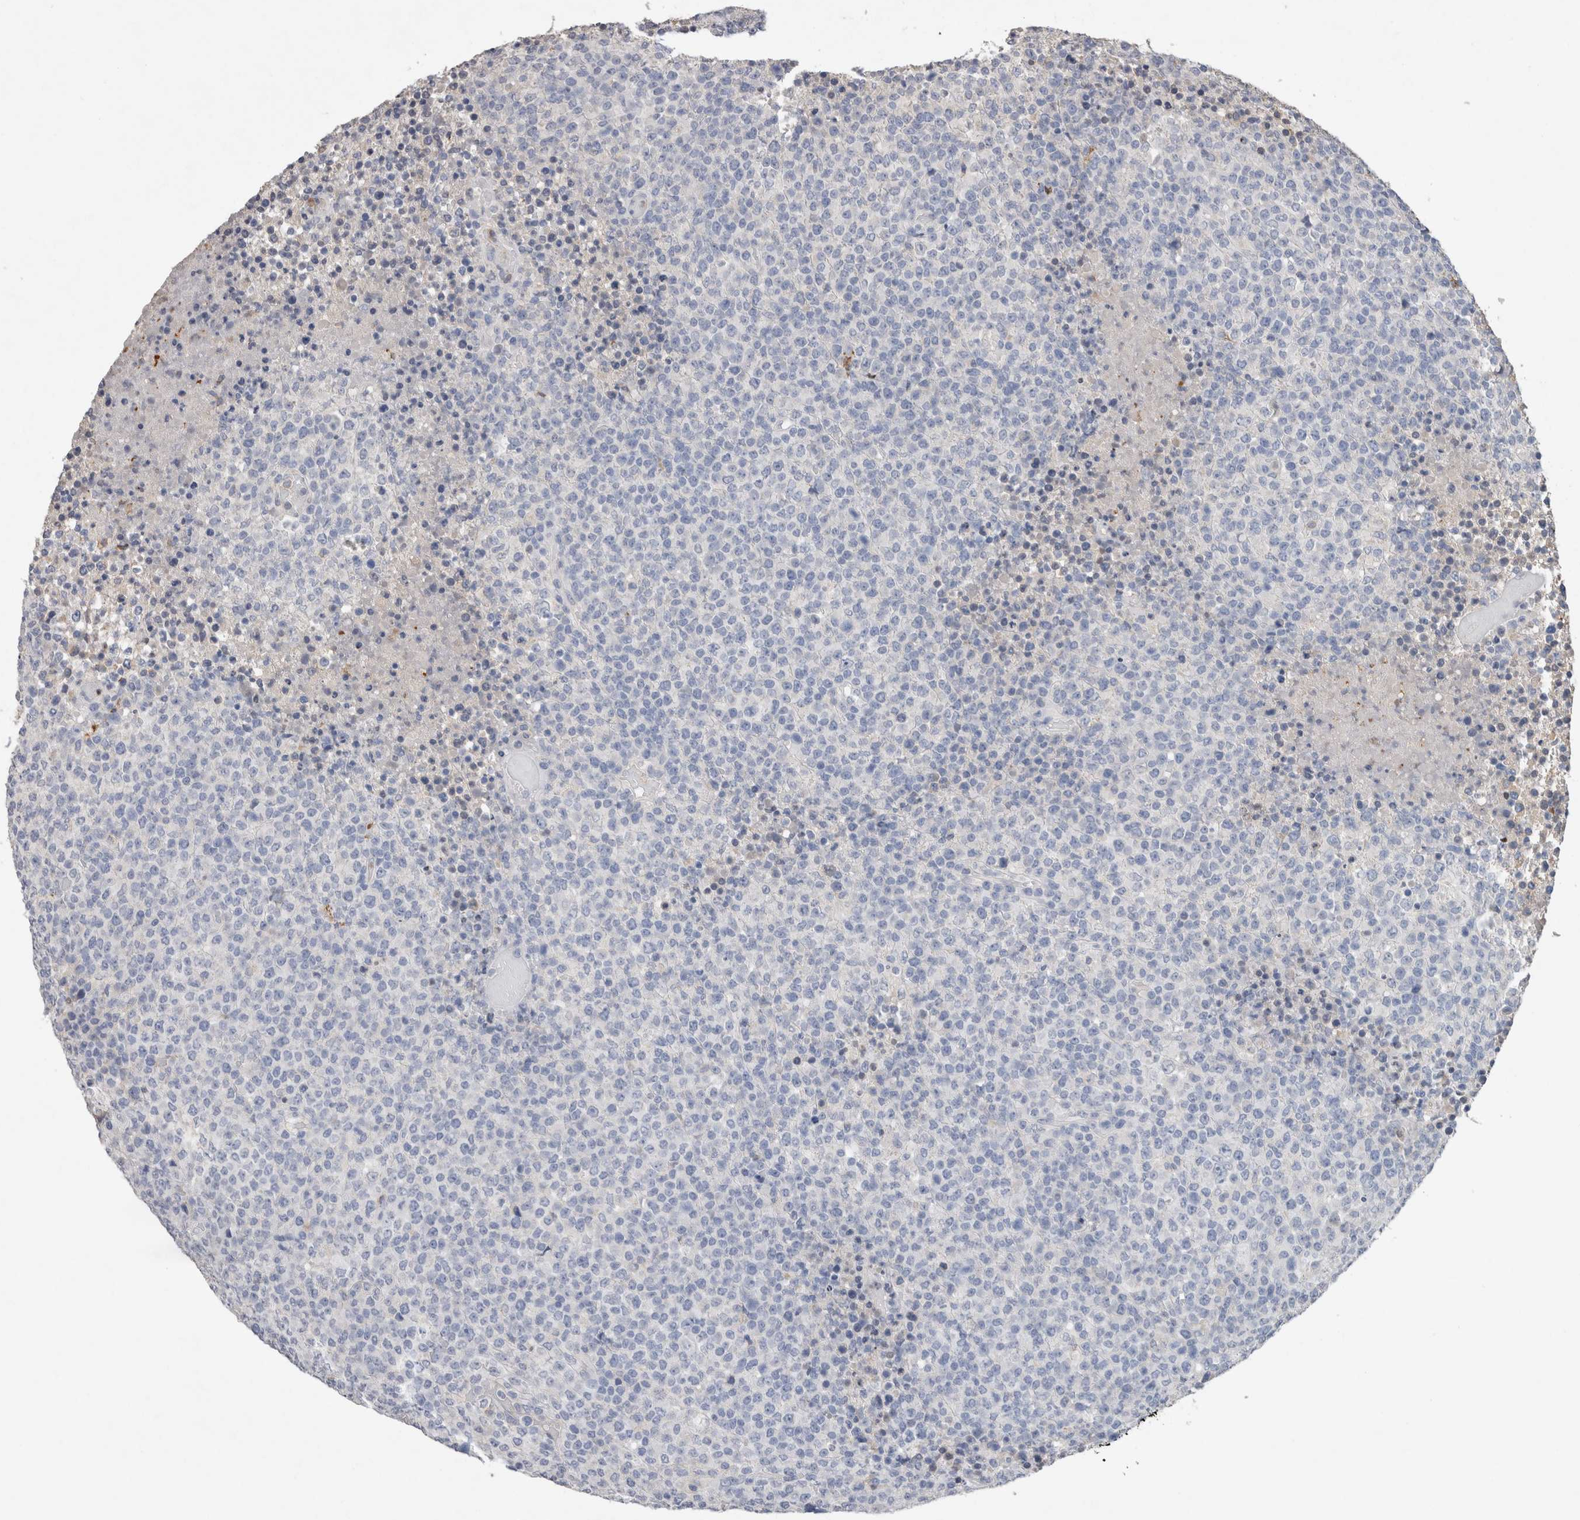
{"staining": {"intensity": "negative", "quantity": "none", "location": "none"}, "tissue": "lymphoma", "cell_type": "Tumor cells", "image_type": "cancer", "snomed": [{"axis": "morphology", "description": "Malignant lymphoma, non-Hodgkin's type, High grade"}, {"axis": "topography", "description": "Lymph node"}], "caption": "DAB (3,3'-diaminobenzidine) immunohistochemical staining of human lymphoma displays no significant expression in tumor cells.", "gene": "FABP7", "patient": {"sex": "male", "age": 13}}